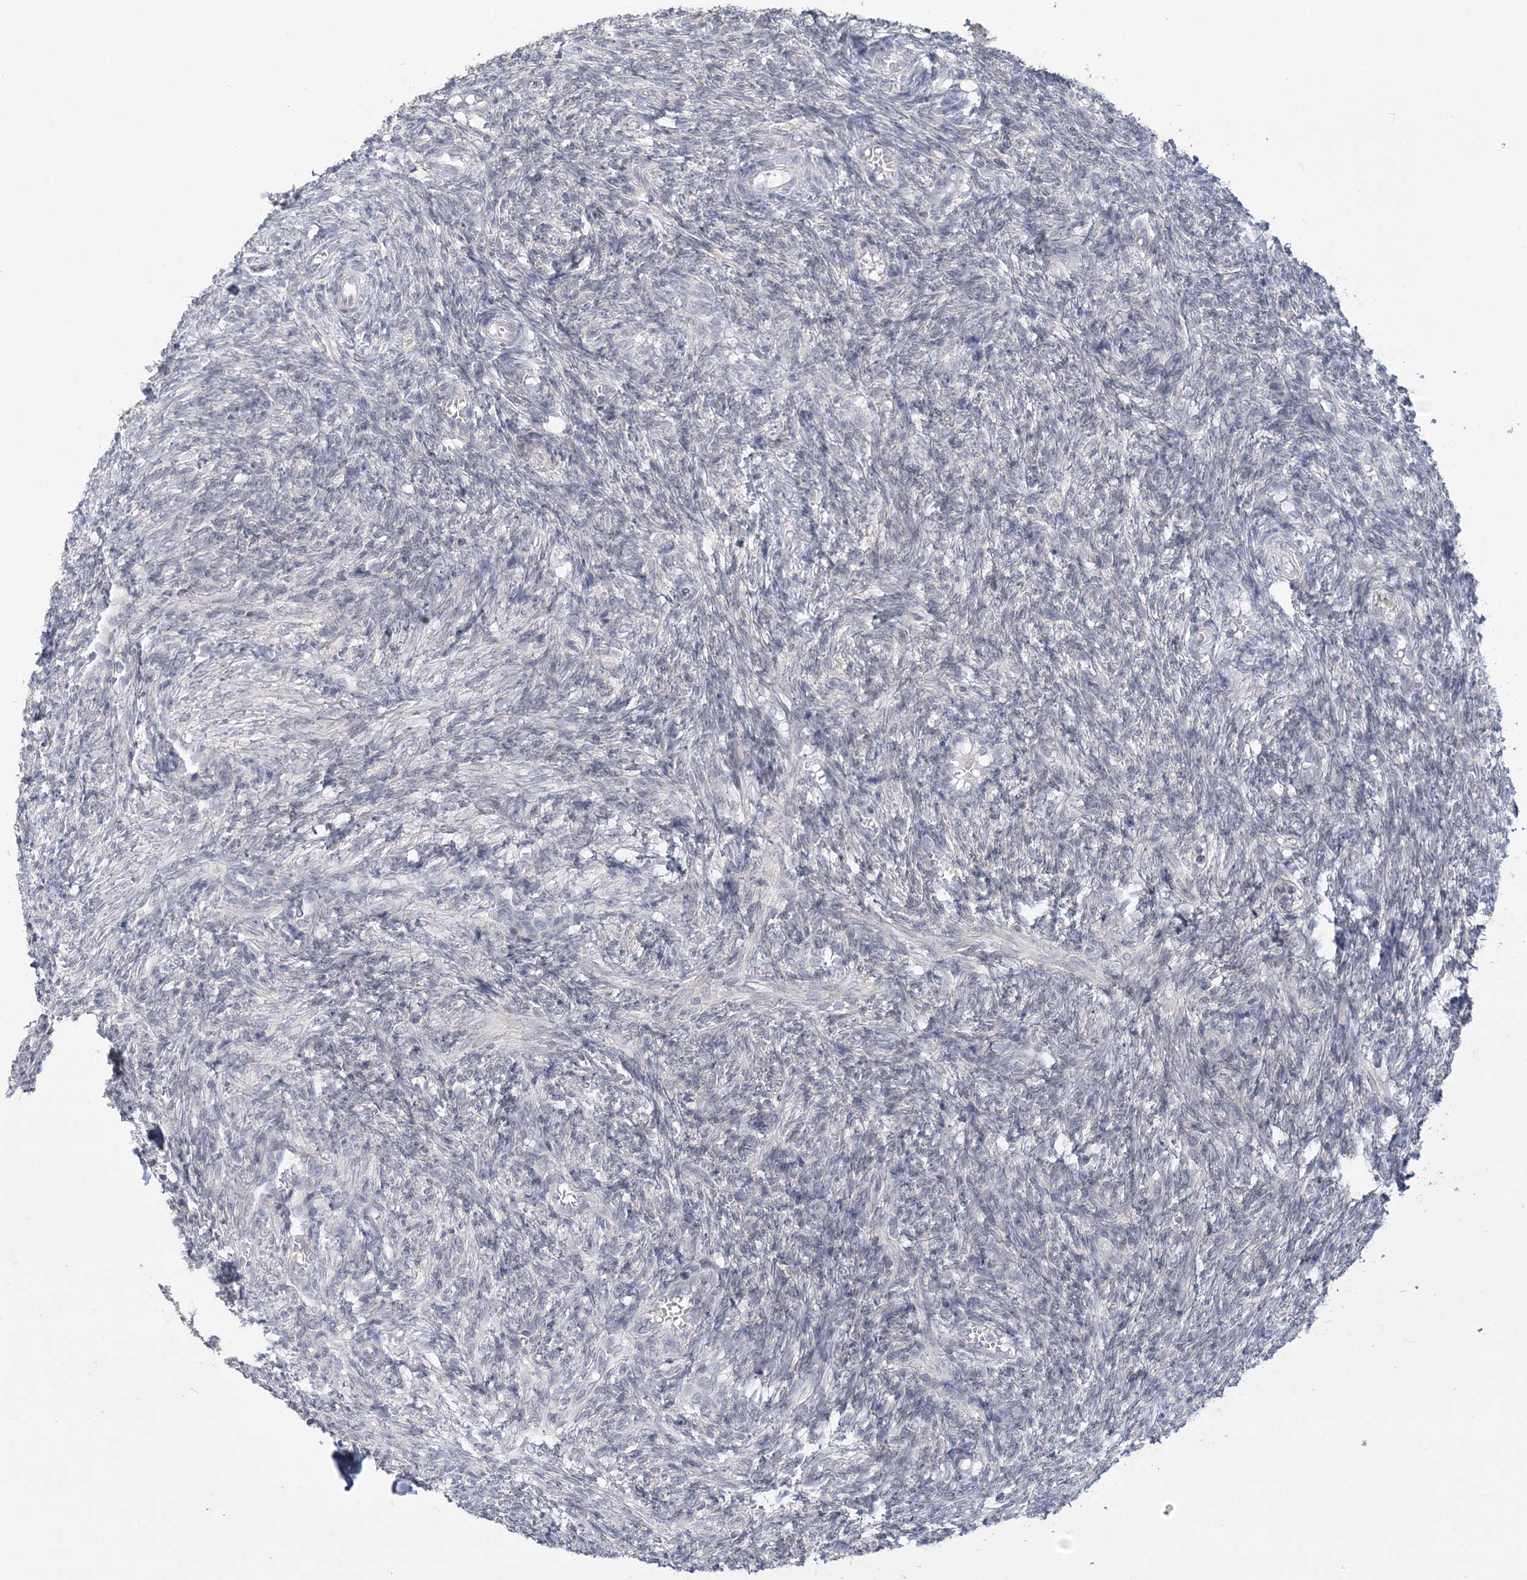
{"staining": {"intensity": "negative", "quantity": "none", "location": "none"}, "tissue": "ovary", "cell_type": "Ovarian stroma cells", "image_type": "normal", "snomed": [{"axis": "morphology", "description": "Normal tissue, NOS"}, {"axis": "topography", "description": "Ovary"}], "caption": "IHC of normal human ovary displays no expression in ovarian stroma cells.", "gene": "ANKS1A", "patient": {"sex": "female", "age": 27}}